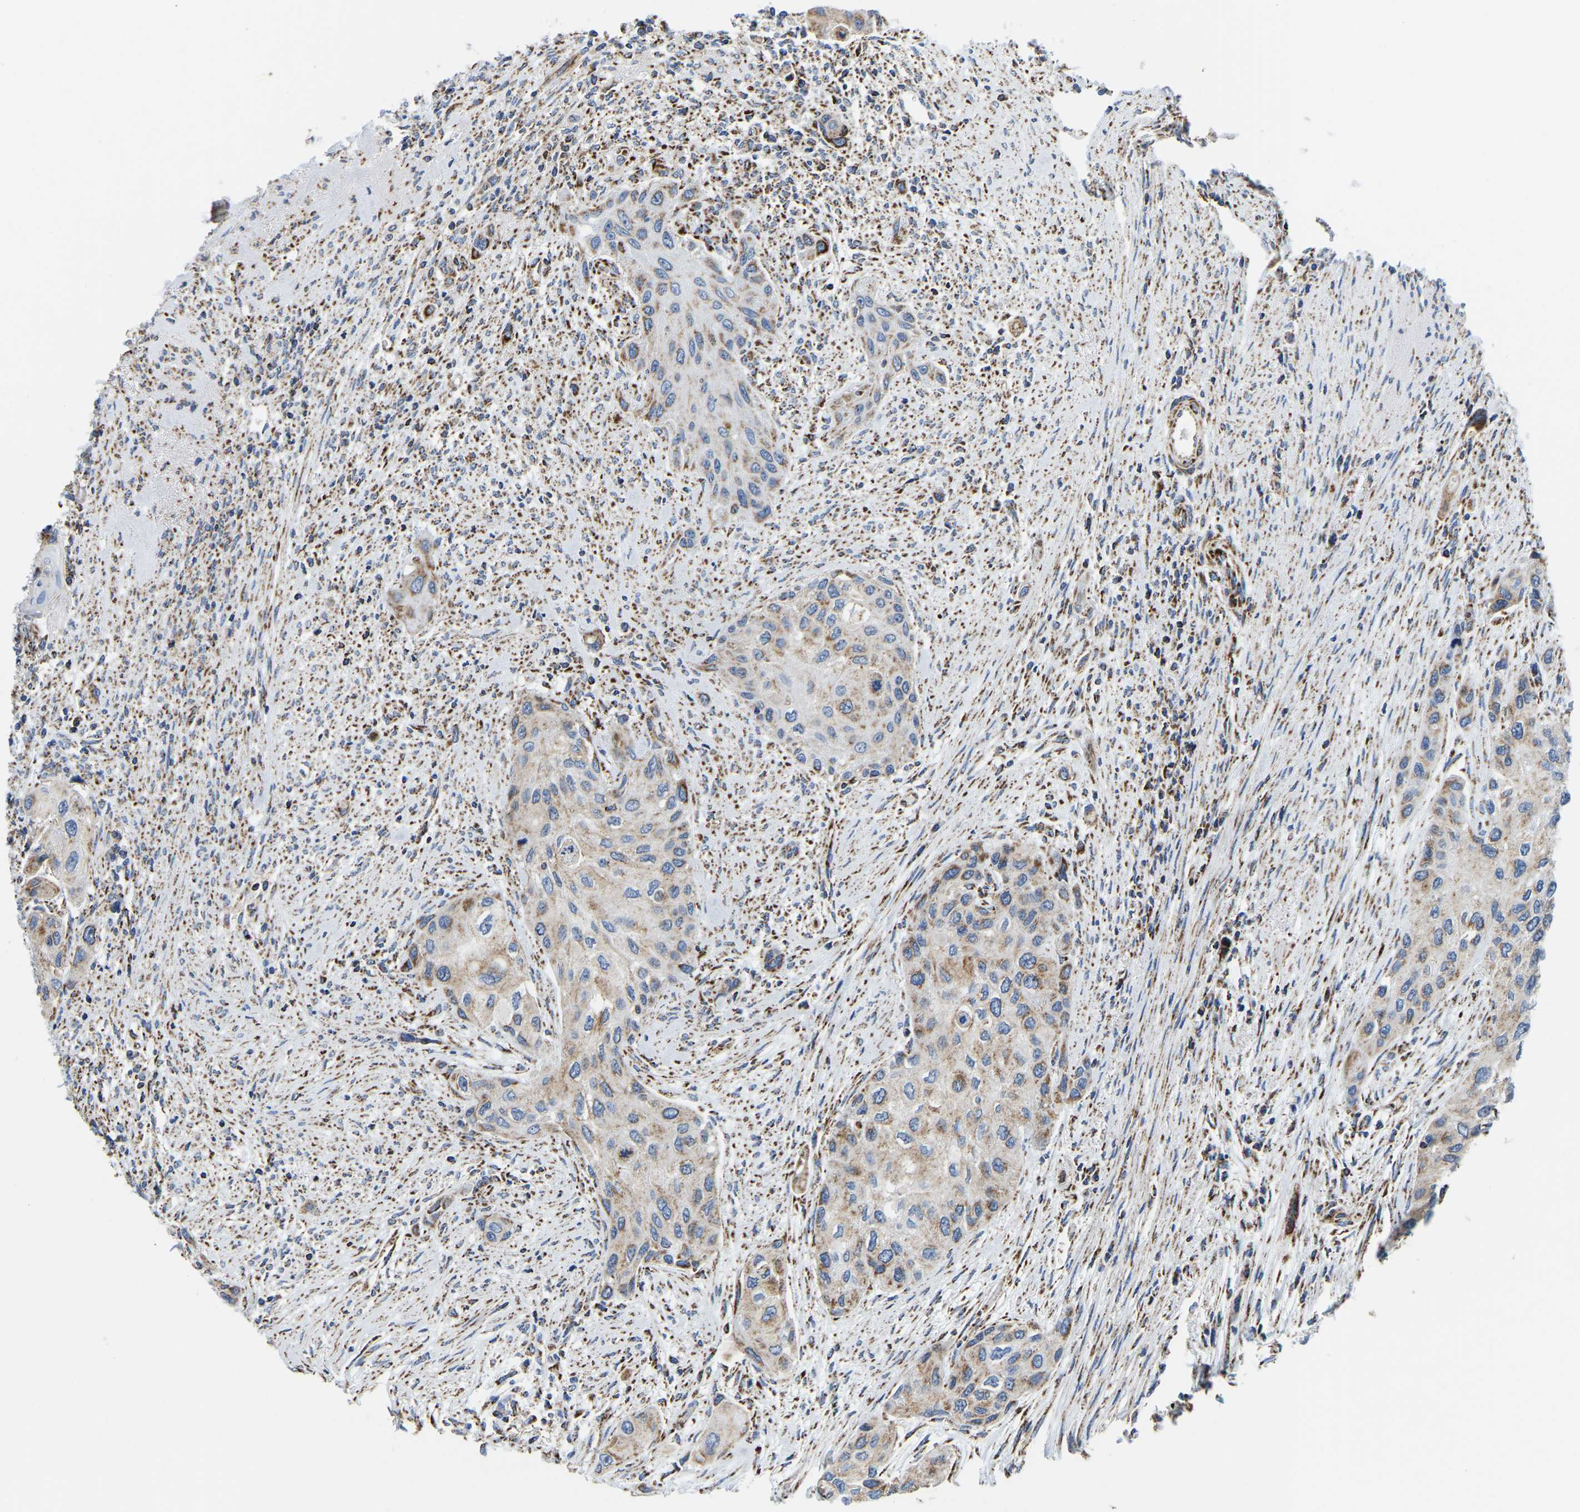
{"staining": {"intensity": "weak", "quantity": ">75%", "location": "cytoplasmic/membranous"}, "tissue": "urothelial cancer", "cell_type": "Tumor cells", "image_type": "cancer", "snomed": [{"axis": "morphology", "description": "Urothelial carcinoma, High grade"}, {"axis": "topography", "description": "Urinary bladder"}], "caption": "This image shows immunohistochemistry staining of high-grade urothelial carcinoma, with low weak cytoplasmic/membranous positivity in about >75% of tumor cells.", "gene": "SFXN1", "patient": {"sex": "female", "age": 56}}